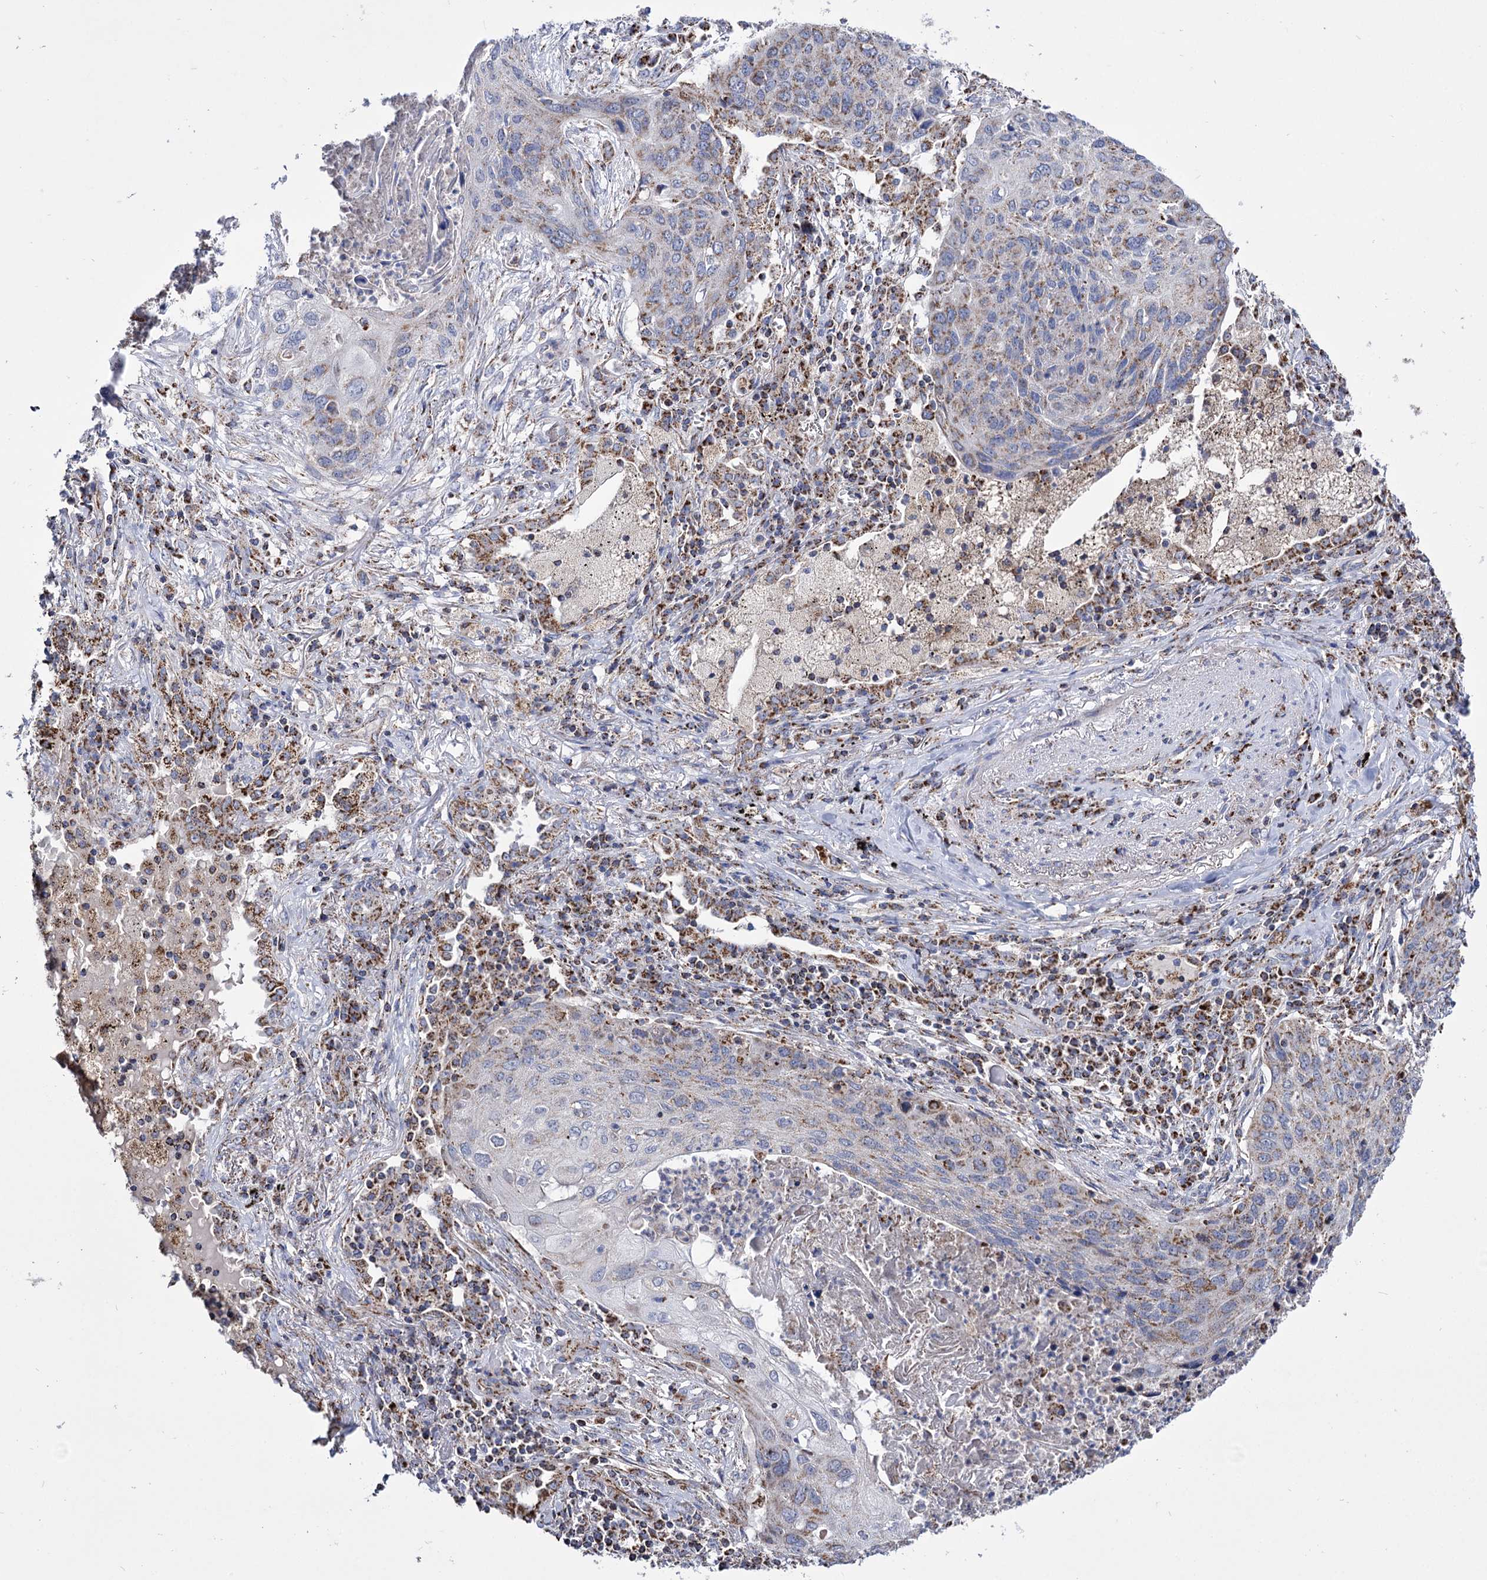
{"staining": {"intensity": "weak", "quantity": "25%-75%", "location": "cytoplasmic/membranous"}, "tissue": "lung cancer", "cell_type": "Tumor cells", "image_type": "cancer", "snomed": [{"axis": "morphology", "description": "Squamous cell carcinoma, NOS"}, {"axis": "topography", "description": "Lung"}], "caption": "A high-resolution photomicrograph shows immunohistochemistry staining of squamous cell carcinoma (lung), which displays weak cytoplasmic/membranous expression in about 25%-75% of tumor cells.", "gene": "ABHD10", "patient": {"sex": "female", "age": 63}}